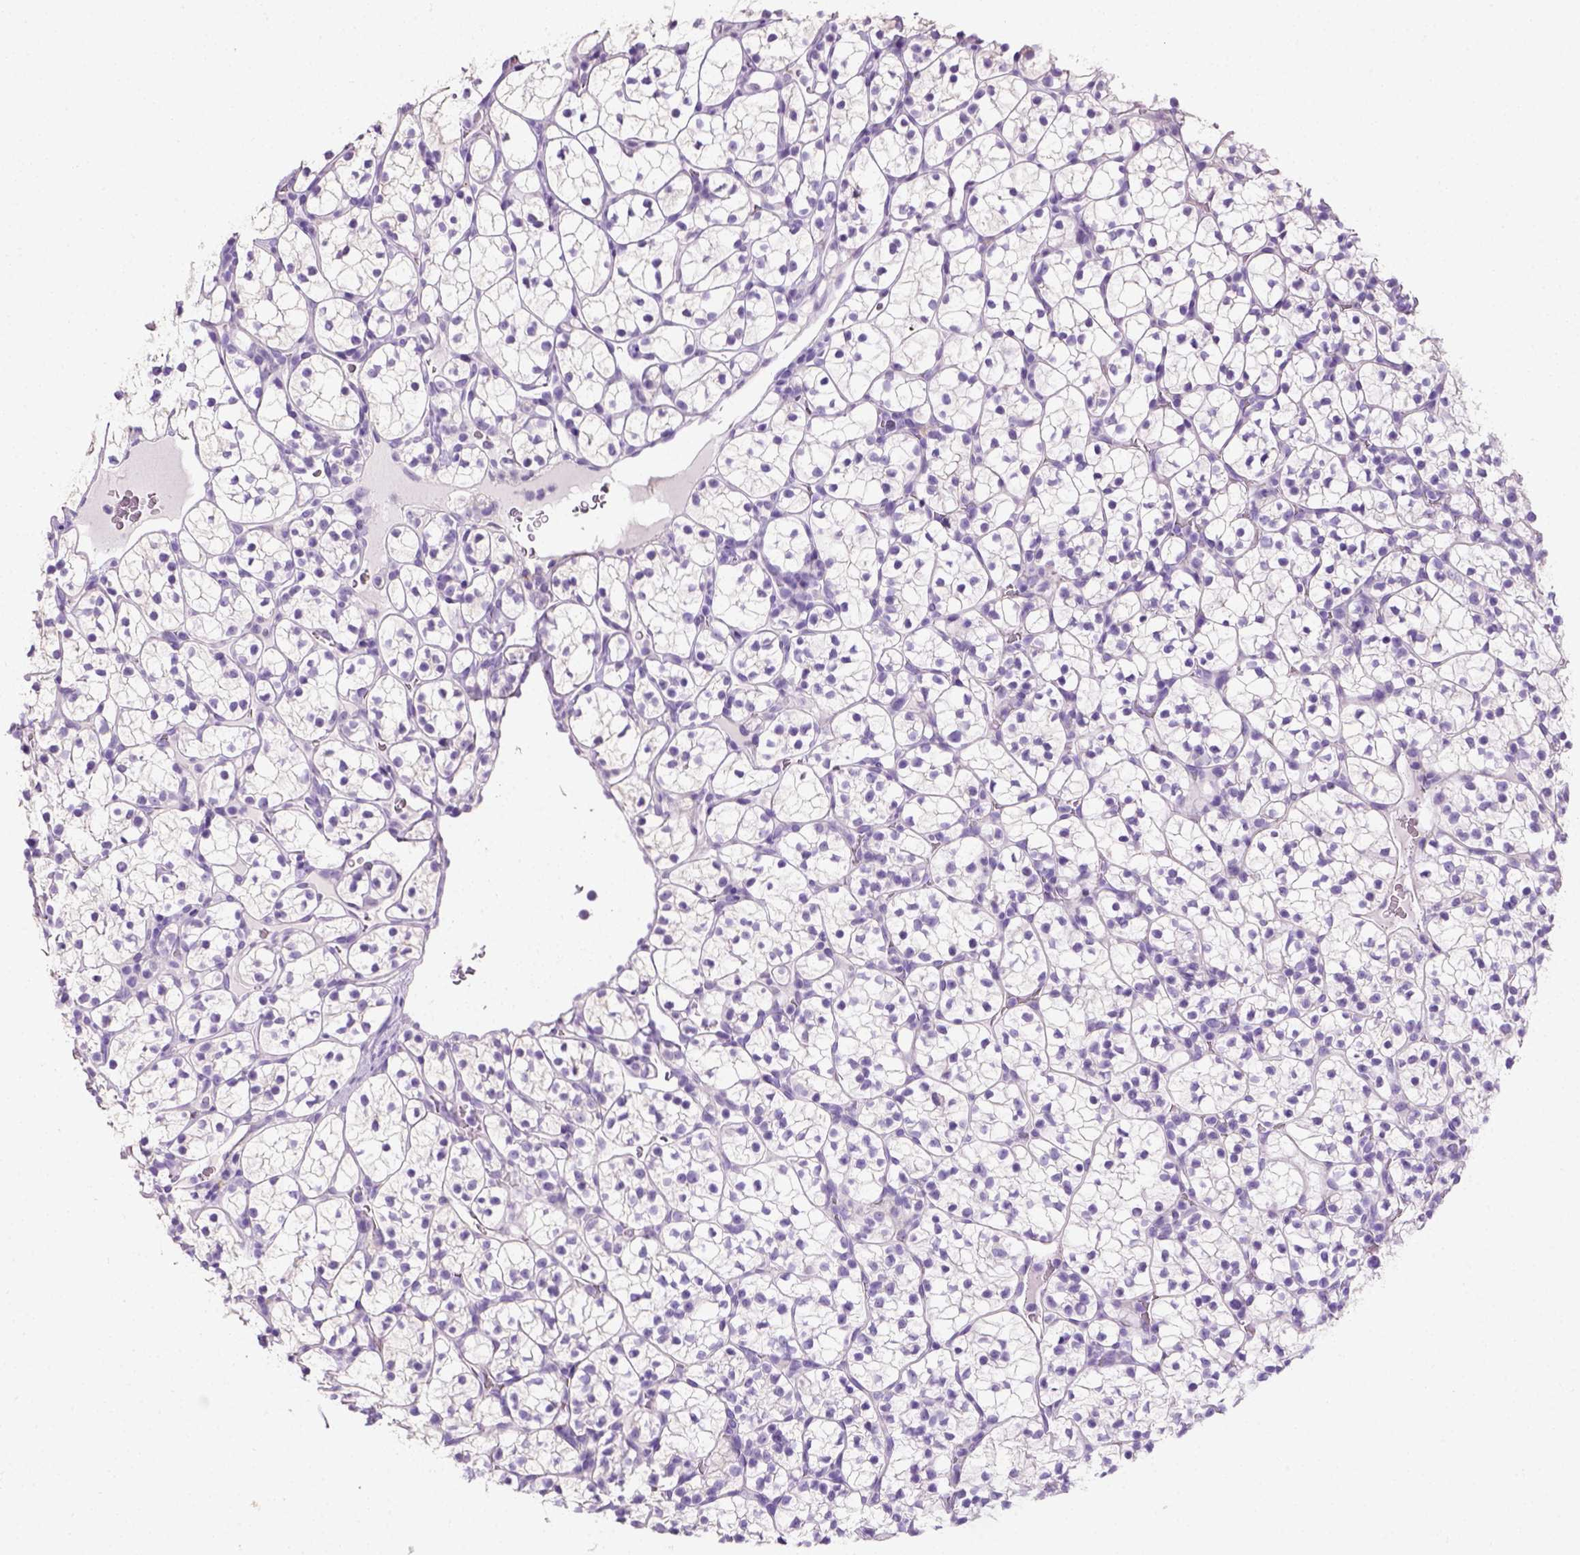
{"staining": {"intensity": "negative", "quantity": "none", "location": "none"}, "tissue": "renal cancer", "cell_type": "Tumor cells", "image_type": "cancer", "snomed": [{"axis": "morphology", "description": "Adenocarcinoma, NOS"}, {"axis": "topography", "description": "Kidney"}], "caption": "Tumor cells are negative for protein expression in human adenocarcinoma (renal). (IHC, brightfield microscopy, high magnification).", "gene": "KRT71", "patient": {"sex": "female", "age": 89}}